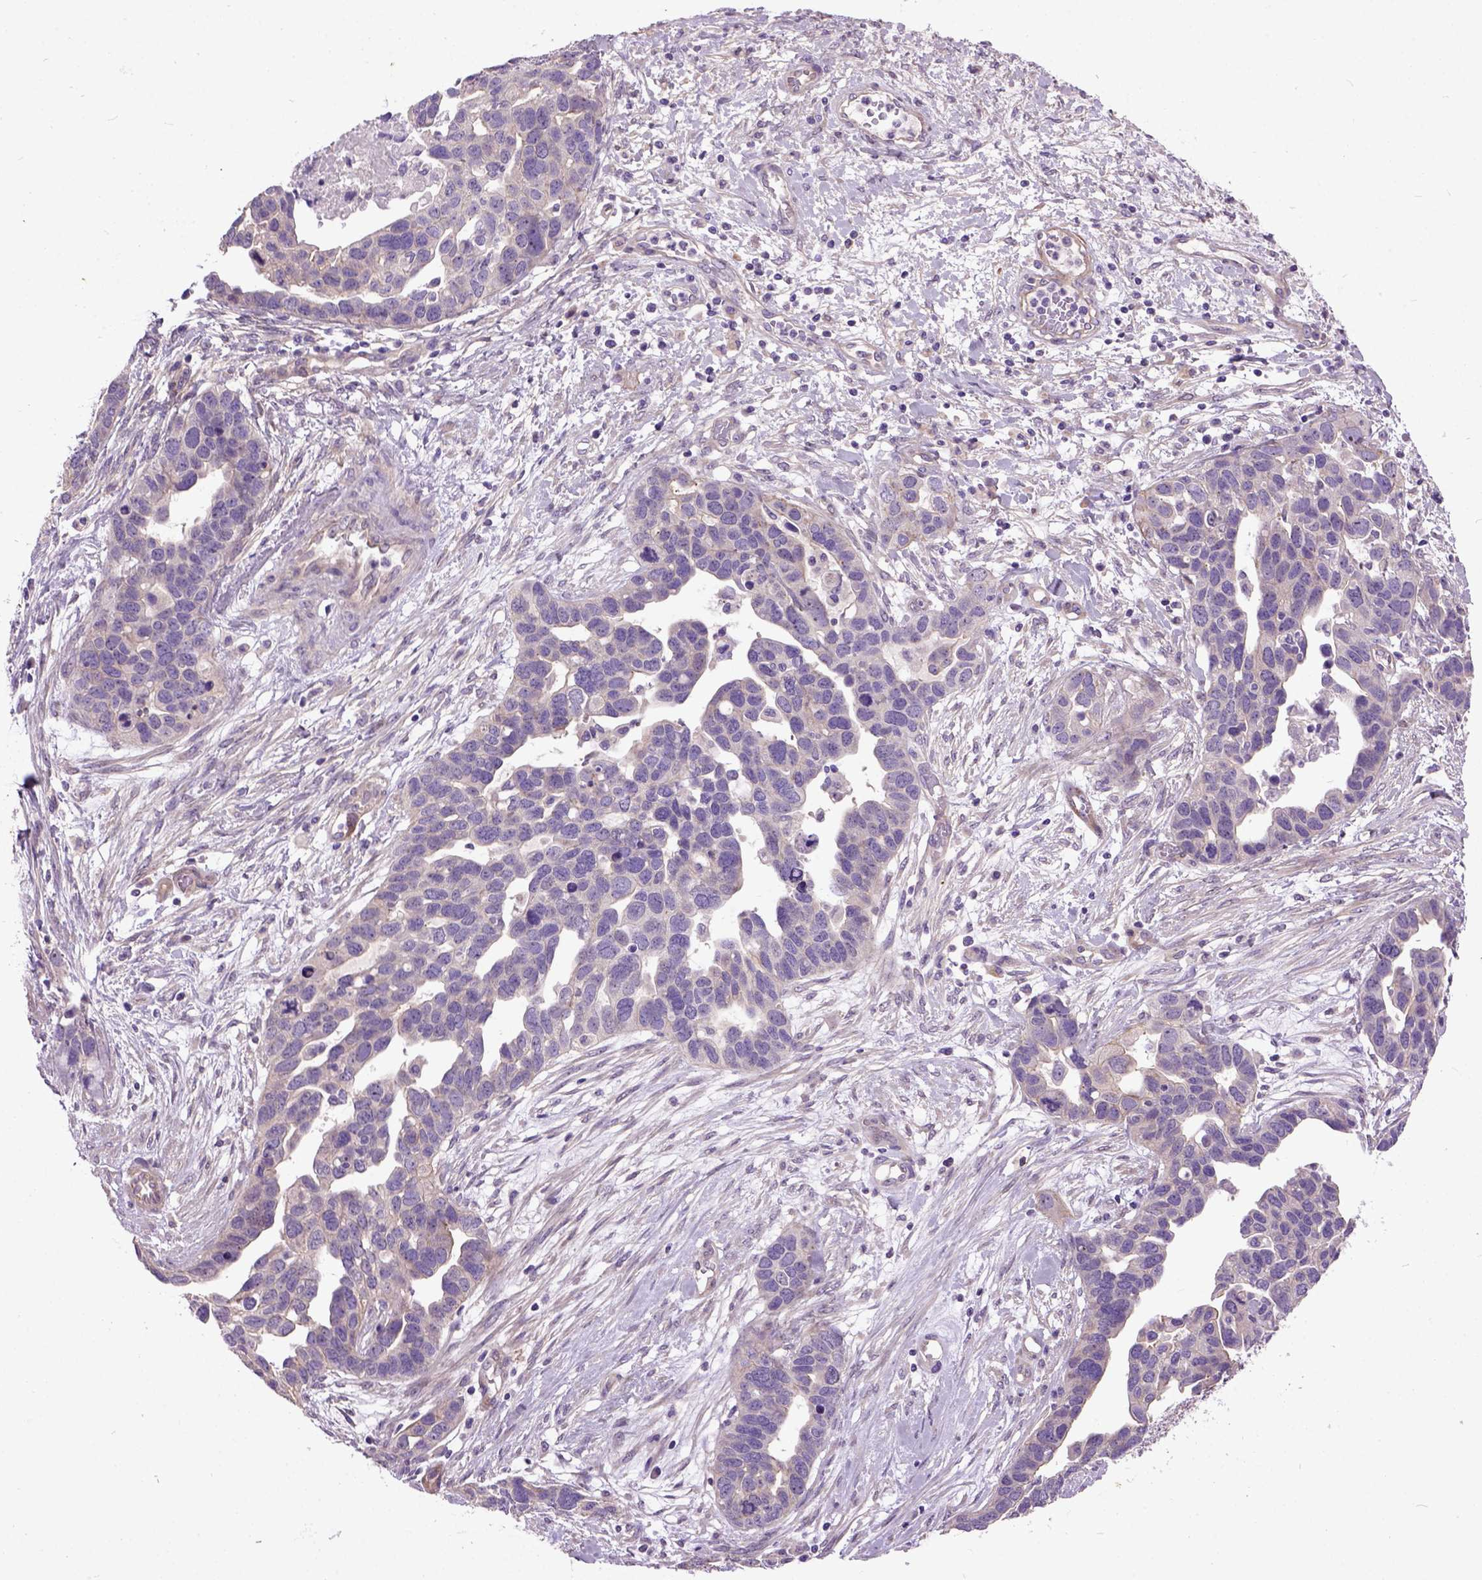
{"staining": {"intensity": "negative", "quantity": "none", "location": "none"}, "tissue": "ovarian cancer", "cell_type": "Tumor cells", "image_type": "cancer", "snomed": [{"axis": "morphology", "description": "Cystadenocarcinoma, serous, NOS"}, {"axis": "topography", "description": "Ovary"}], "caption": "IHC photomicrograph of neoplastic tissue: ovarian cancer (serous cystadenocarcinoma) stained with DAB (3,3'-diaminobenzidine) displays no significant protein positivity in tumor cells.", "gene": "MAPT", "patient": {"sex": "female", "age": 54}}